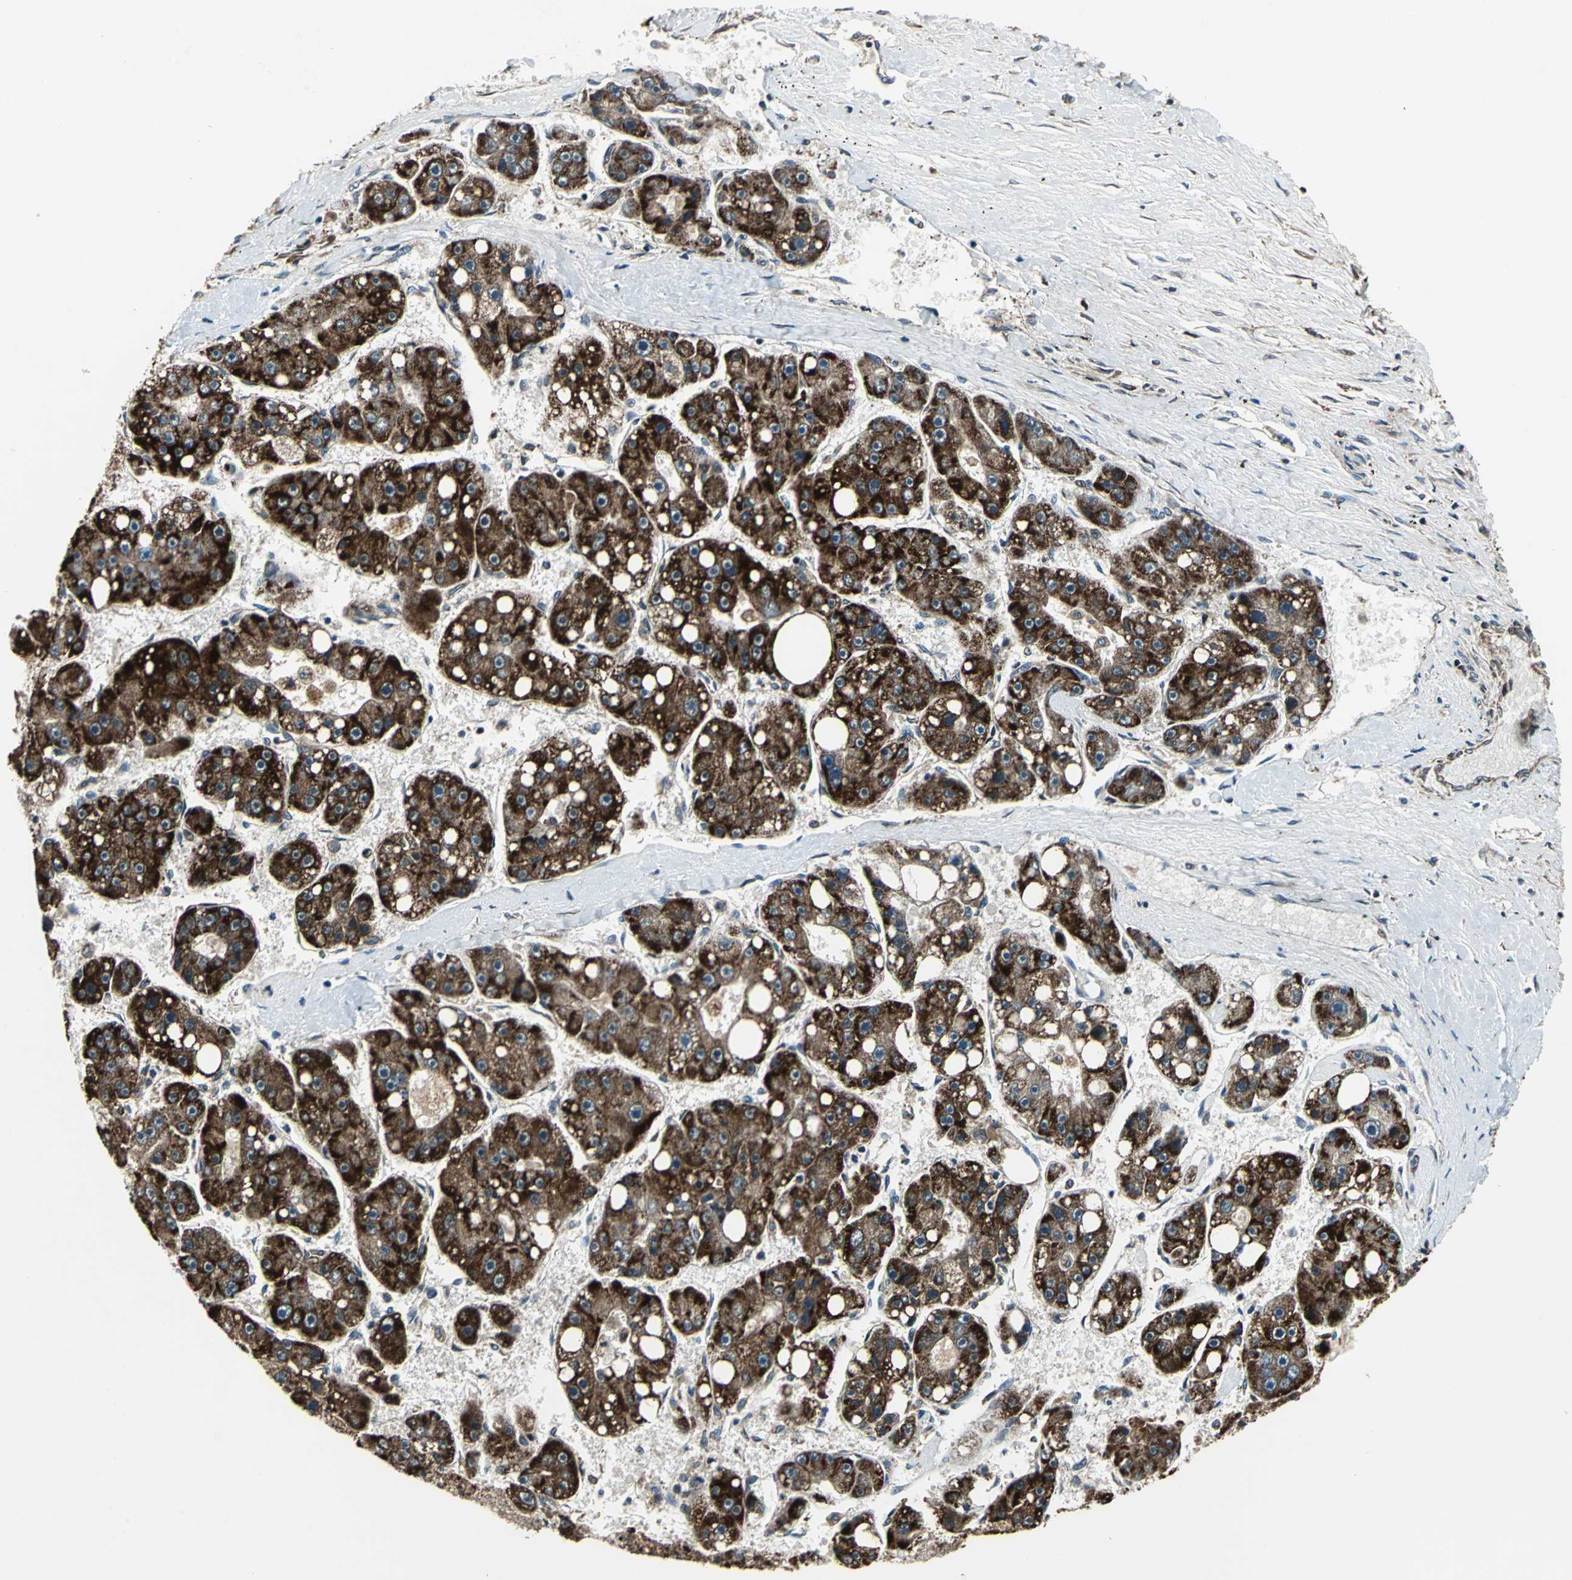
{"staining": {"intensity": "strong", "quantity": ">75%", "location": "cytoplasmic/membranous"}, "tissue": "liver cancer", "cell_type": "Tumor cells", "image_type": "cancer", "snomed": [{"axis": "morphology", "description": "Carcinoma, Hepatocellular, NOS"}, {"axis": "topography", "description": "Liver"}], "caption": "Protein staining displays strong cytoplasmic/membranous staining in approximately >75% of tumor cells in hepatocellular carcinoma (liver).", "gene": "AATF", "patient": {"sex": "female", "age": 61}}